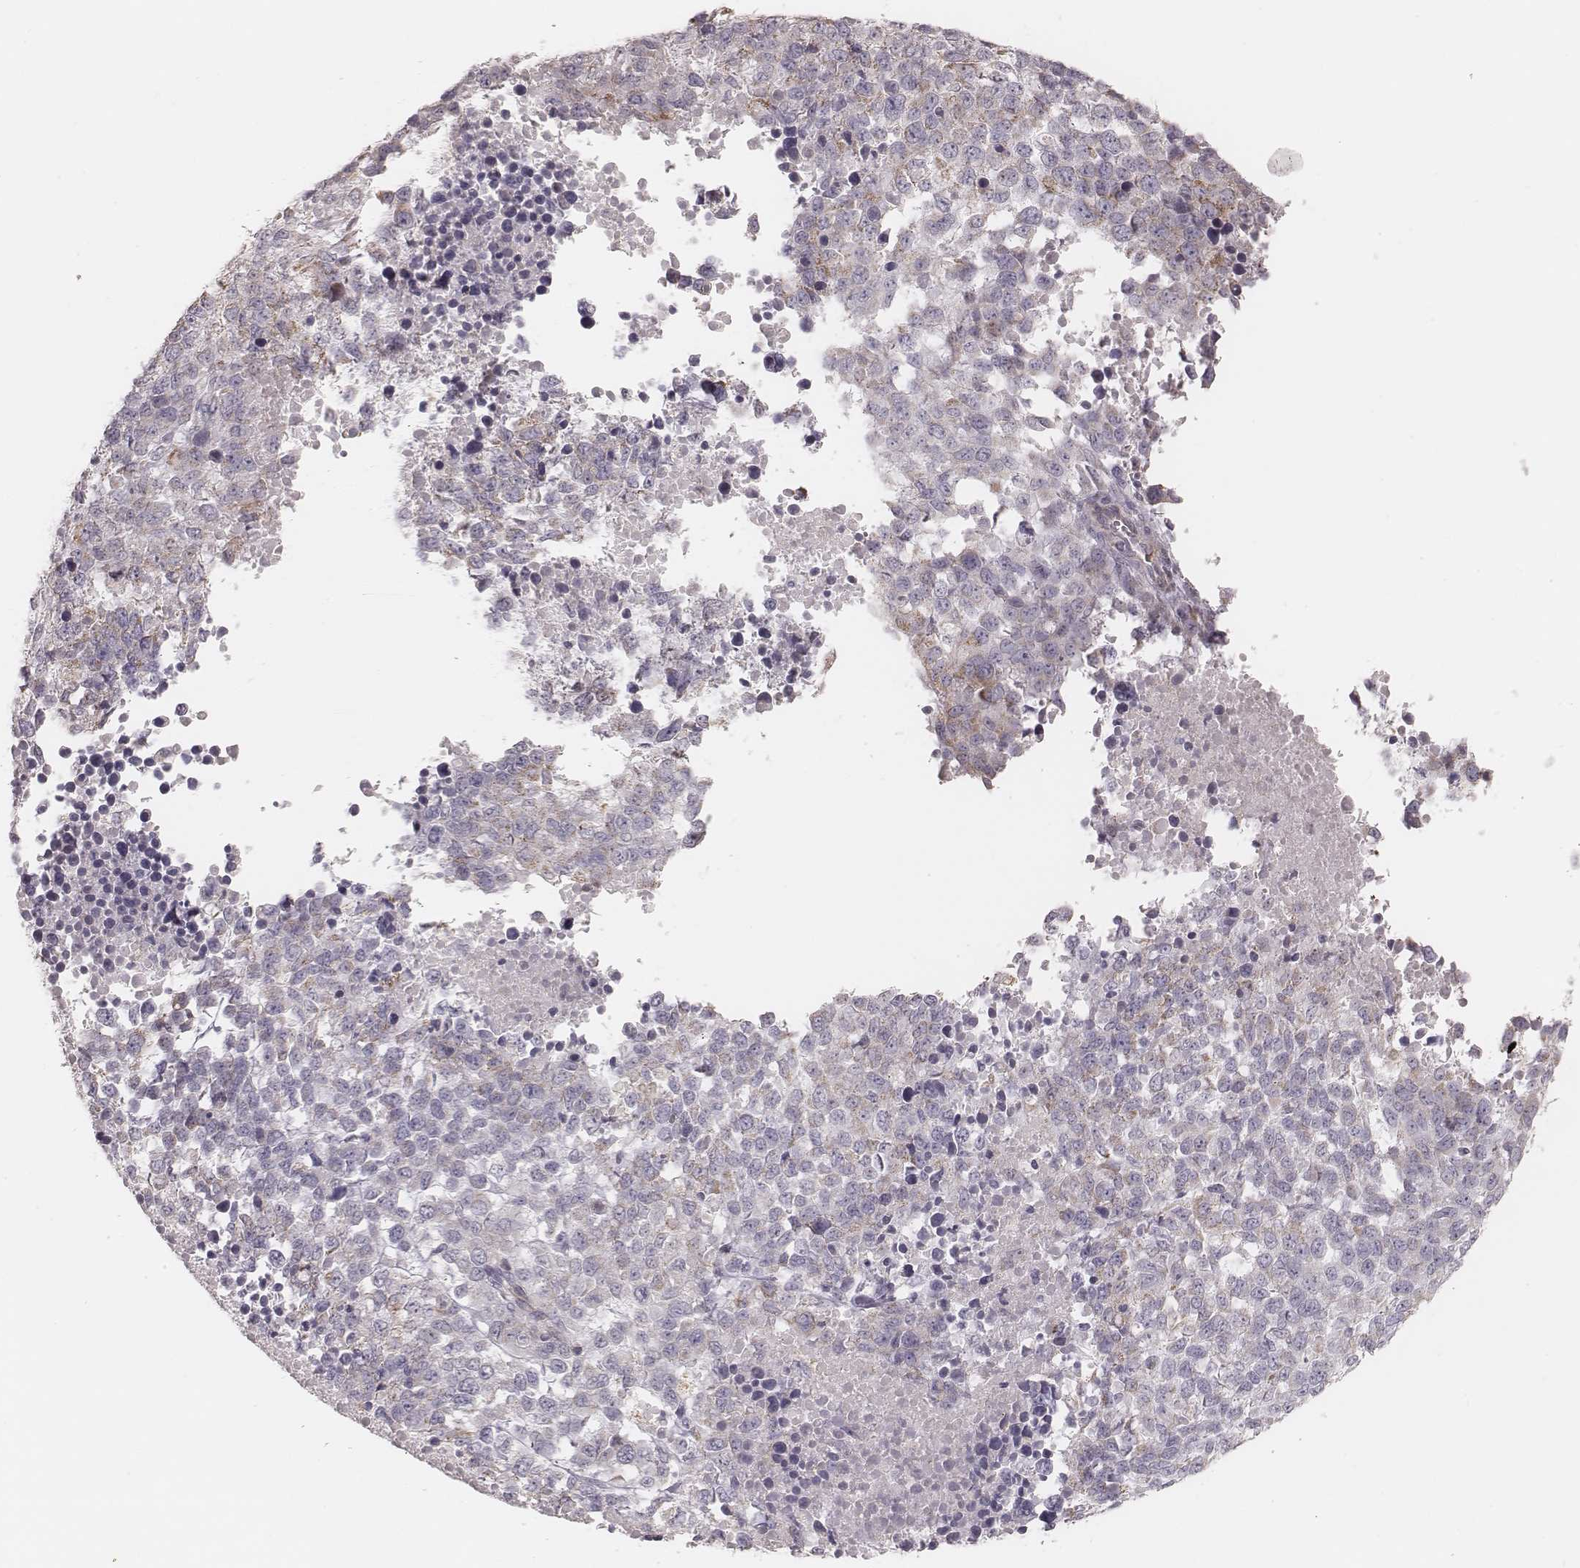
{"staining": {"intensity": "weak", "quantity": ">75%", "location": "cytoplasmic/membranous"}, "tissue": "melanoma", "cell_type": "Tumor cells", "image_type": "cancer", "snomed": [{"axis": "morphology", "description": "Malignant melanoma, Metastatic site"}, {"axis": "topography", "description": "Skin"}], "caption": "This is a micrograph of immunohistochemistry (IHC) staining of melanoma, which shows weak staining in the cytoplasmic/membranous of tumor cells.", "gene": "KIF5C", "patient": {"sex": "male", "age": 84}}